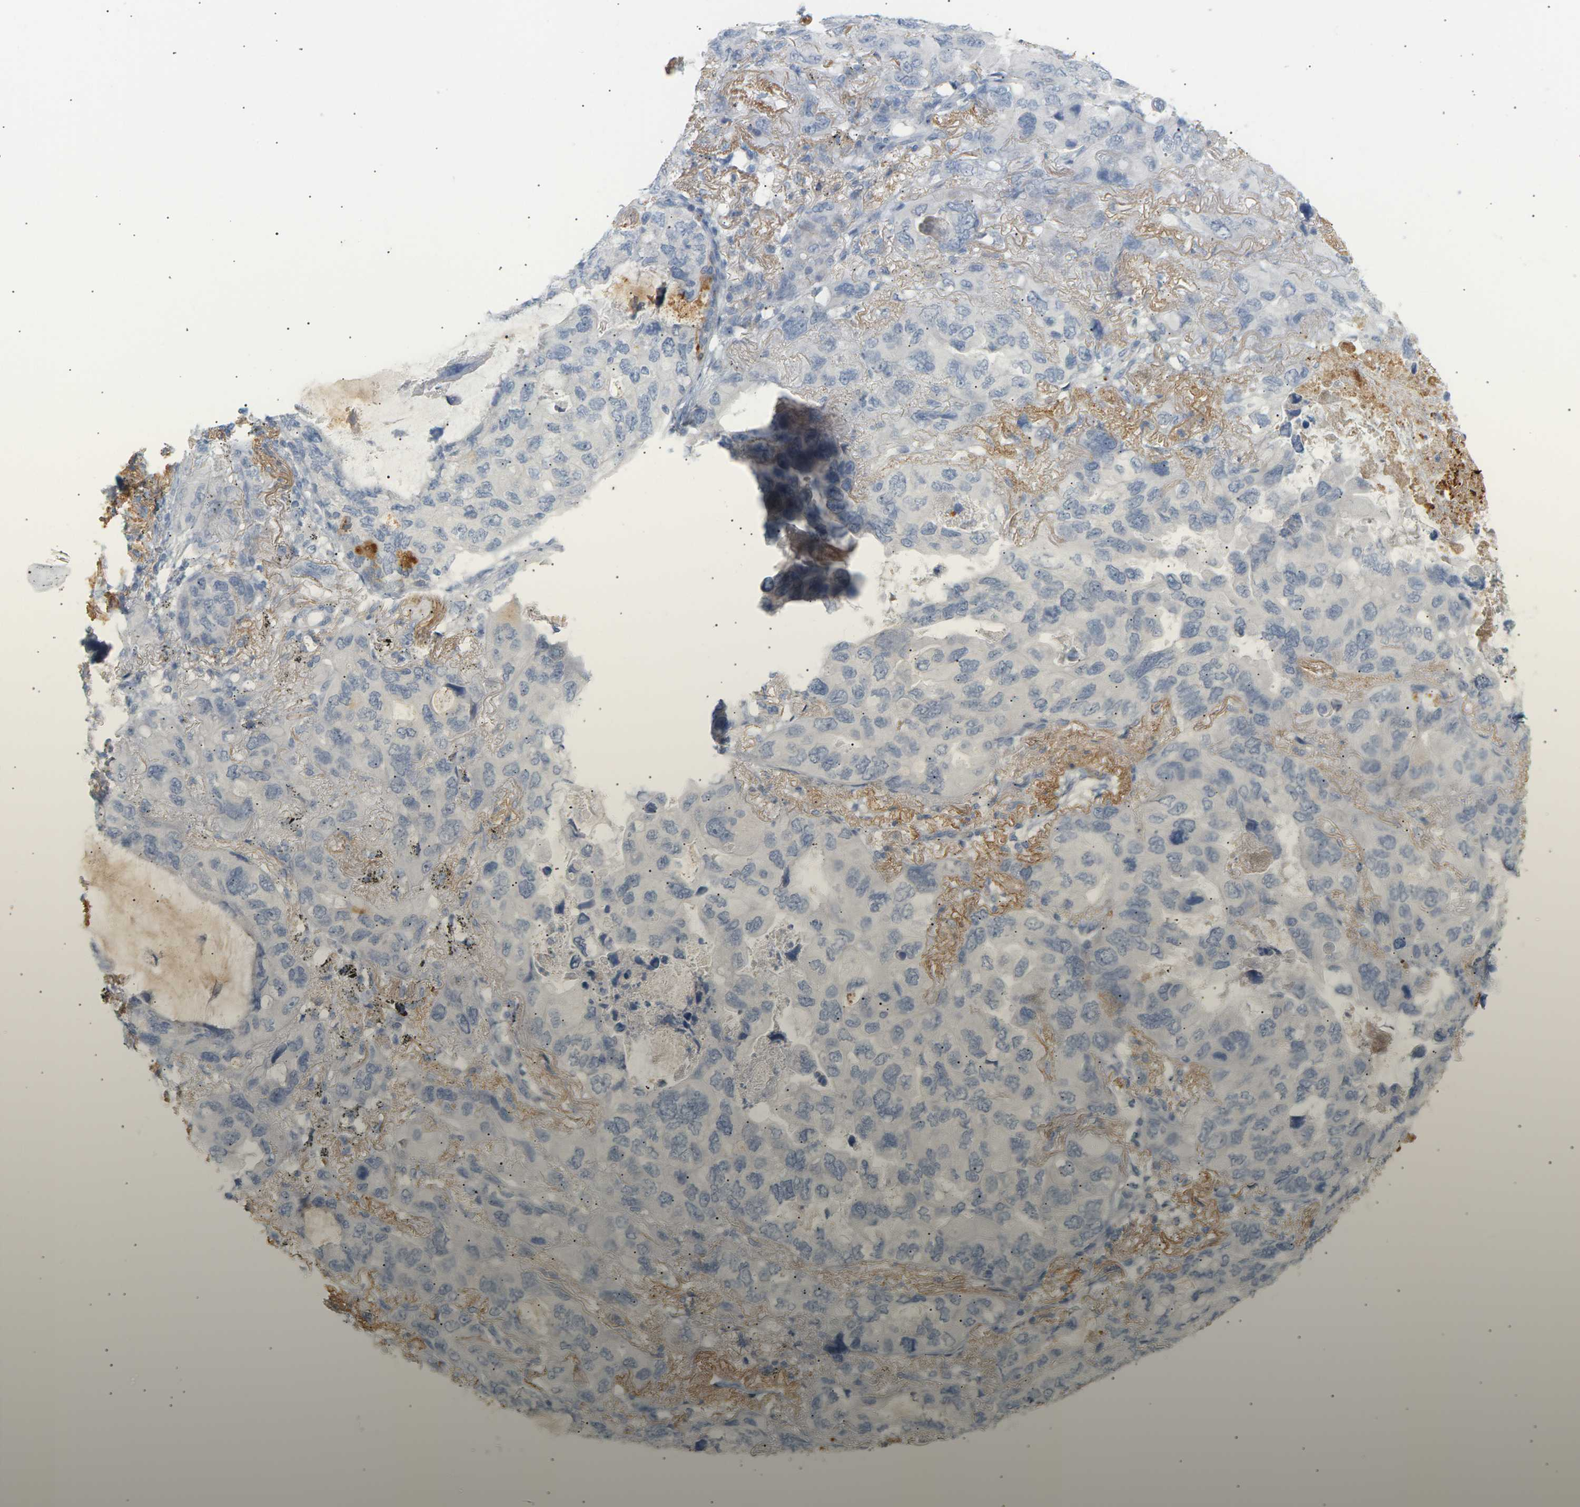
{"staining": {"intensity": "negative", "quantity": "none", "location": "none"}, "tissue": "lung cancer", "cell_type": "Tumor cells", "image_type": "cancer", "snomed": [{"axis": "morphology", "description": "Squamous cell carcinoma, NOS"}, {"axis": "topography", "description": "Lung"}], "caption": "Lung cancer (squamous cell carcinoma) was stained to show a protein in brown. There is no significant expression in tumor cells.", "gene": "CLU", "patient": {"sex": "female", "age": 73}}